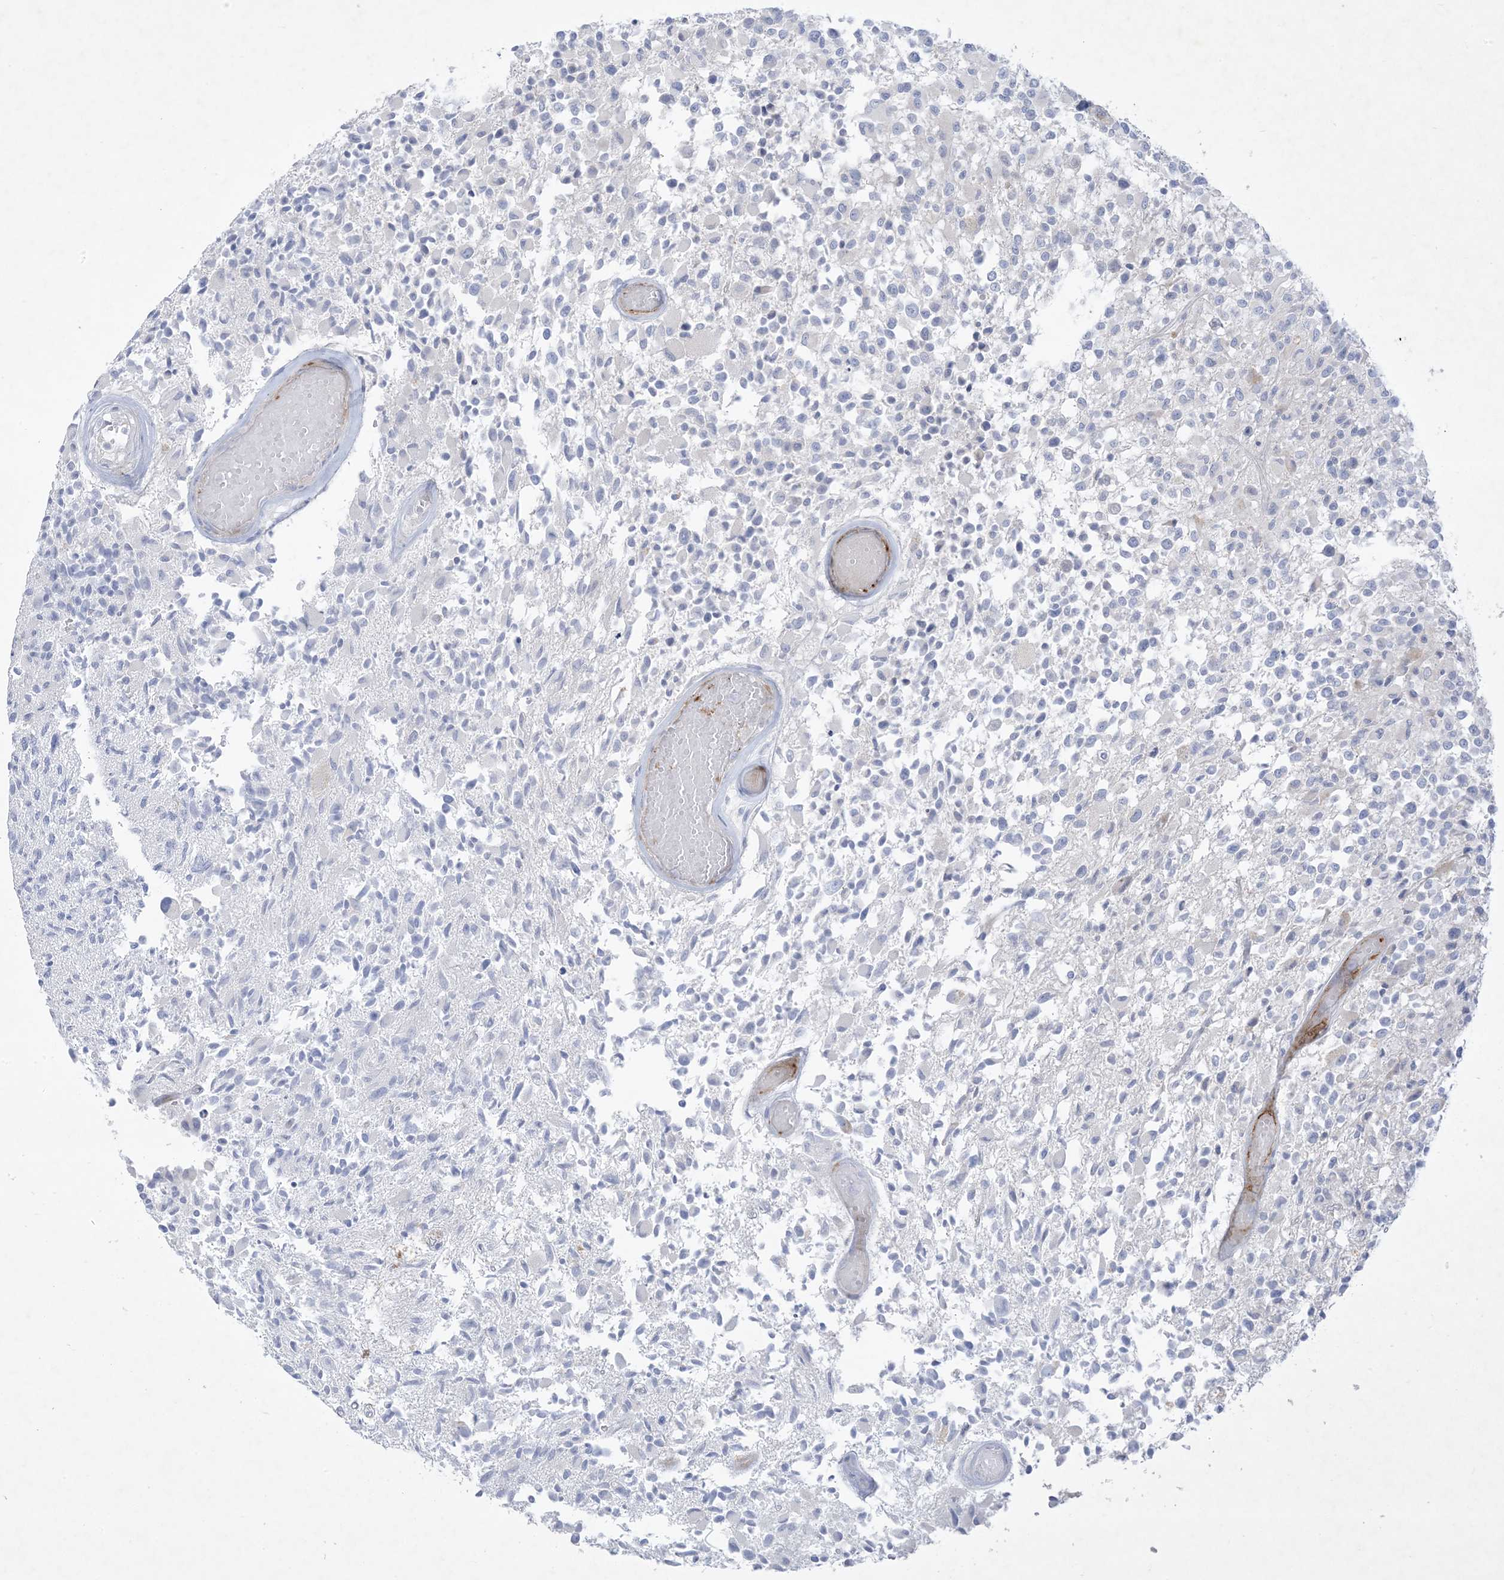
{"staining": {"intensity": "negative", "quantity": "none", "location": "none"}, "tissue": "glioma", "cell_type": "Tumor cells", "image_type": "cancer", "snomed": [{"axis": "morphology", "description": "Glioma, malignant, High grade"}, {"axis": "morphology", "description": "Glioblastoma, NOS"}, {"axis": "topography", "description": "Brain"}], "caption": "High power microscopy image of an immunohistochemistry photomicrograph of glioma, revealing no significant expression in tumor cells.", "gene": "B3GNT7", "patient": {"sex": "male", "age": 60}}